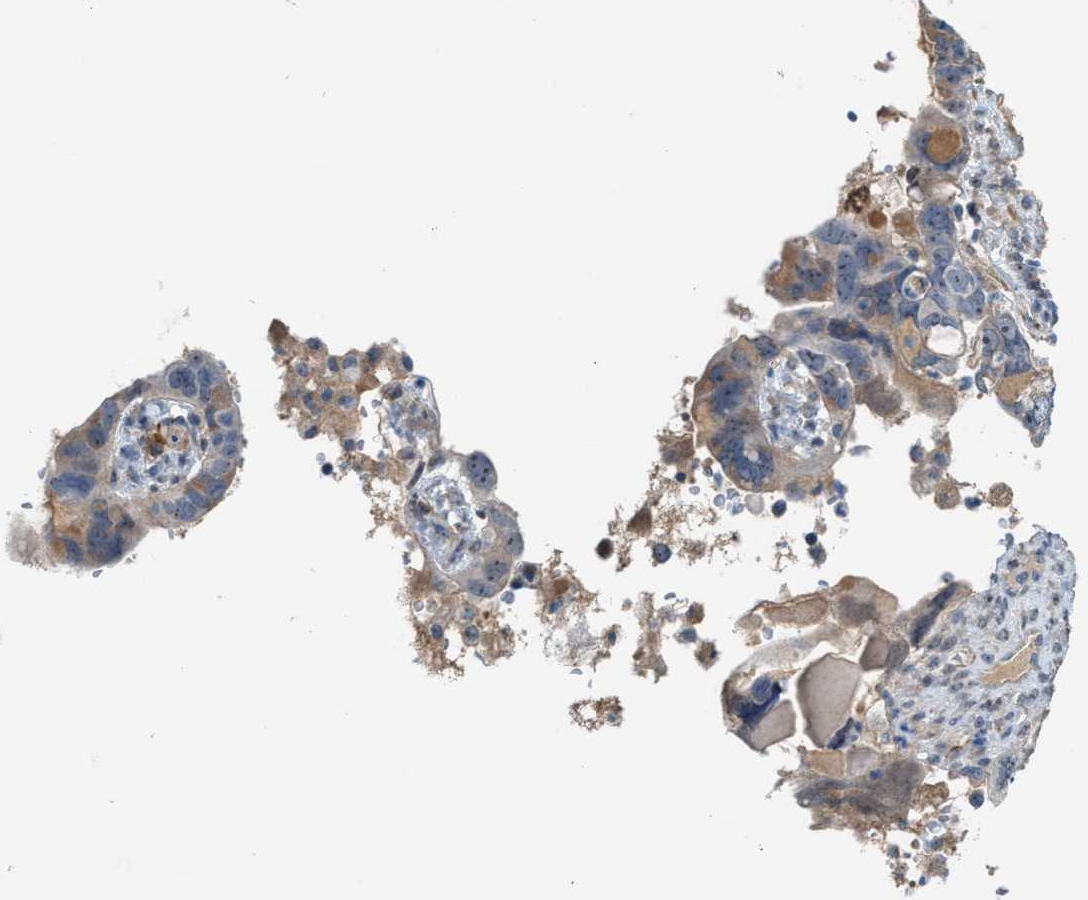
{"staining": {"intensity": "weak", "quantity": "25%-75%", "location": "cytoplasmic/membranous,nuclear"}, "tissue": "ovarian cancer", "cell_type": "Tumor cells", "image_type": "cancer", "snomed": [{"axis": "morphology", "description": "Cystadenocarcinoma, serous, NOS"}, {"axis": "topography", "description": "Ovary"}], "caption": "Immunohistochemistry (IHC) of ovarian cancer demonstrates low levels of weak cytoplasmic/membranous and nuclear positivity in approximately 25%-75% of tumor cells.", "gene": "ZNF783", "patient": {"sex": "female", "age": 79}}